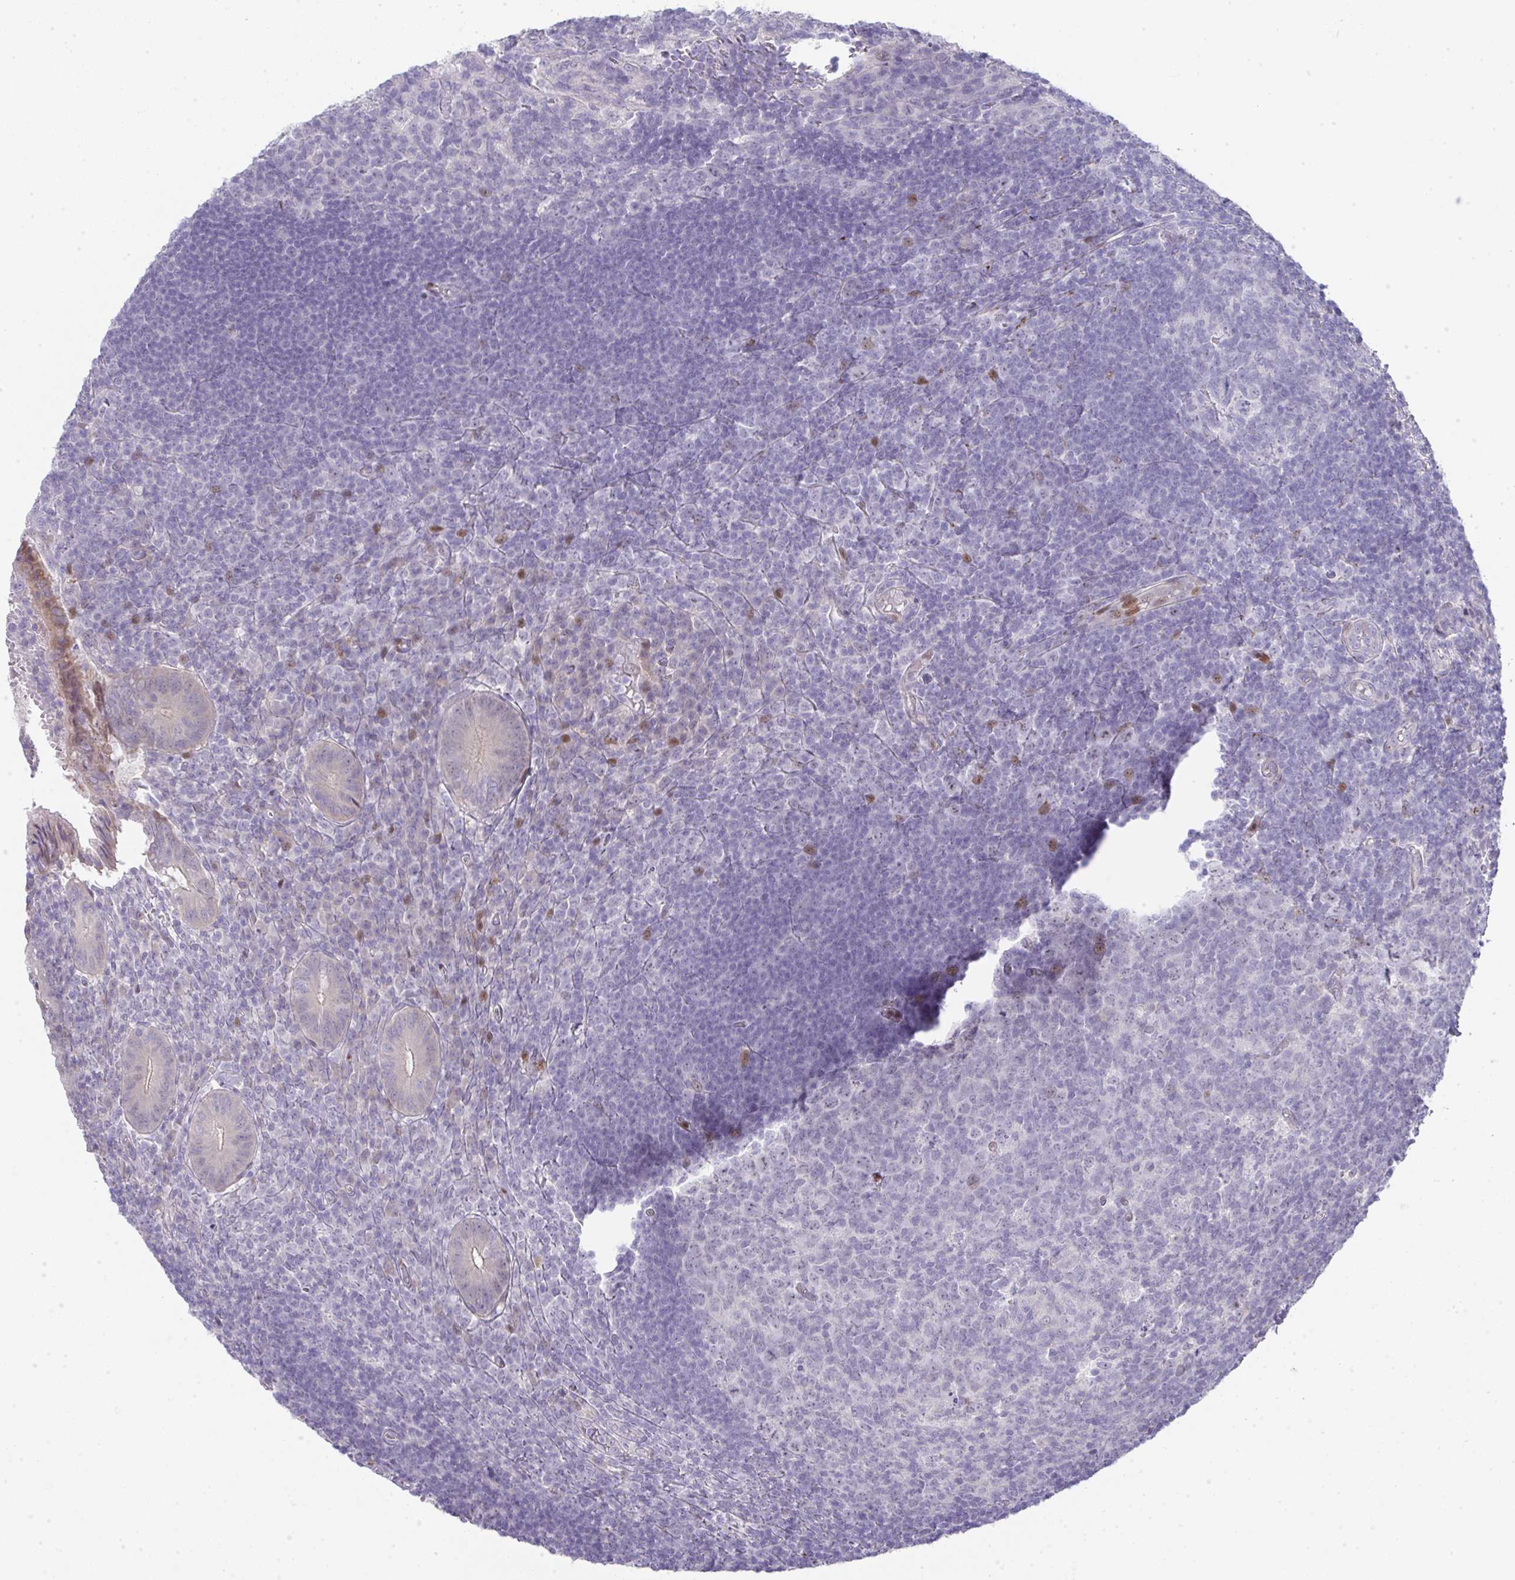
{"staining": {"intensity": "moderate", "quantity": "25%-75%", "location": "cytoplasmic/membranous,nuclear"}, "tissue": "appendix", "cell_type": "Glandular cells", "image_type": "normal", "snomed": [{"axis": "morphology", "description": "Normal tissue, NOS"}, {"axis": "topography", "description": "Appendix"}], "caption": "Protein staining of benign appendix reveals moderate cytoplasmic/membranous,nuclear staining in about 25%-75% of glandular cells.", "gene": "GALNT16", "patient": {"sex": "male", "age": 18}}